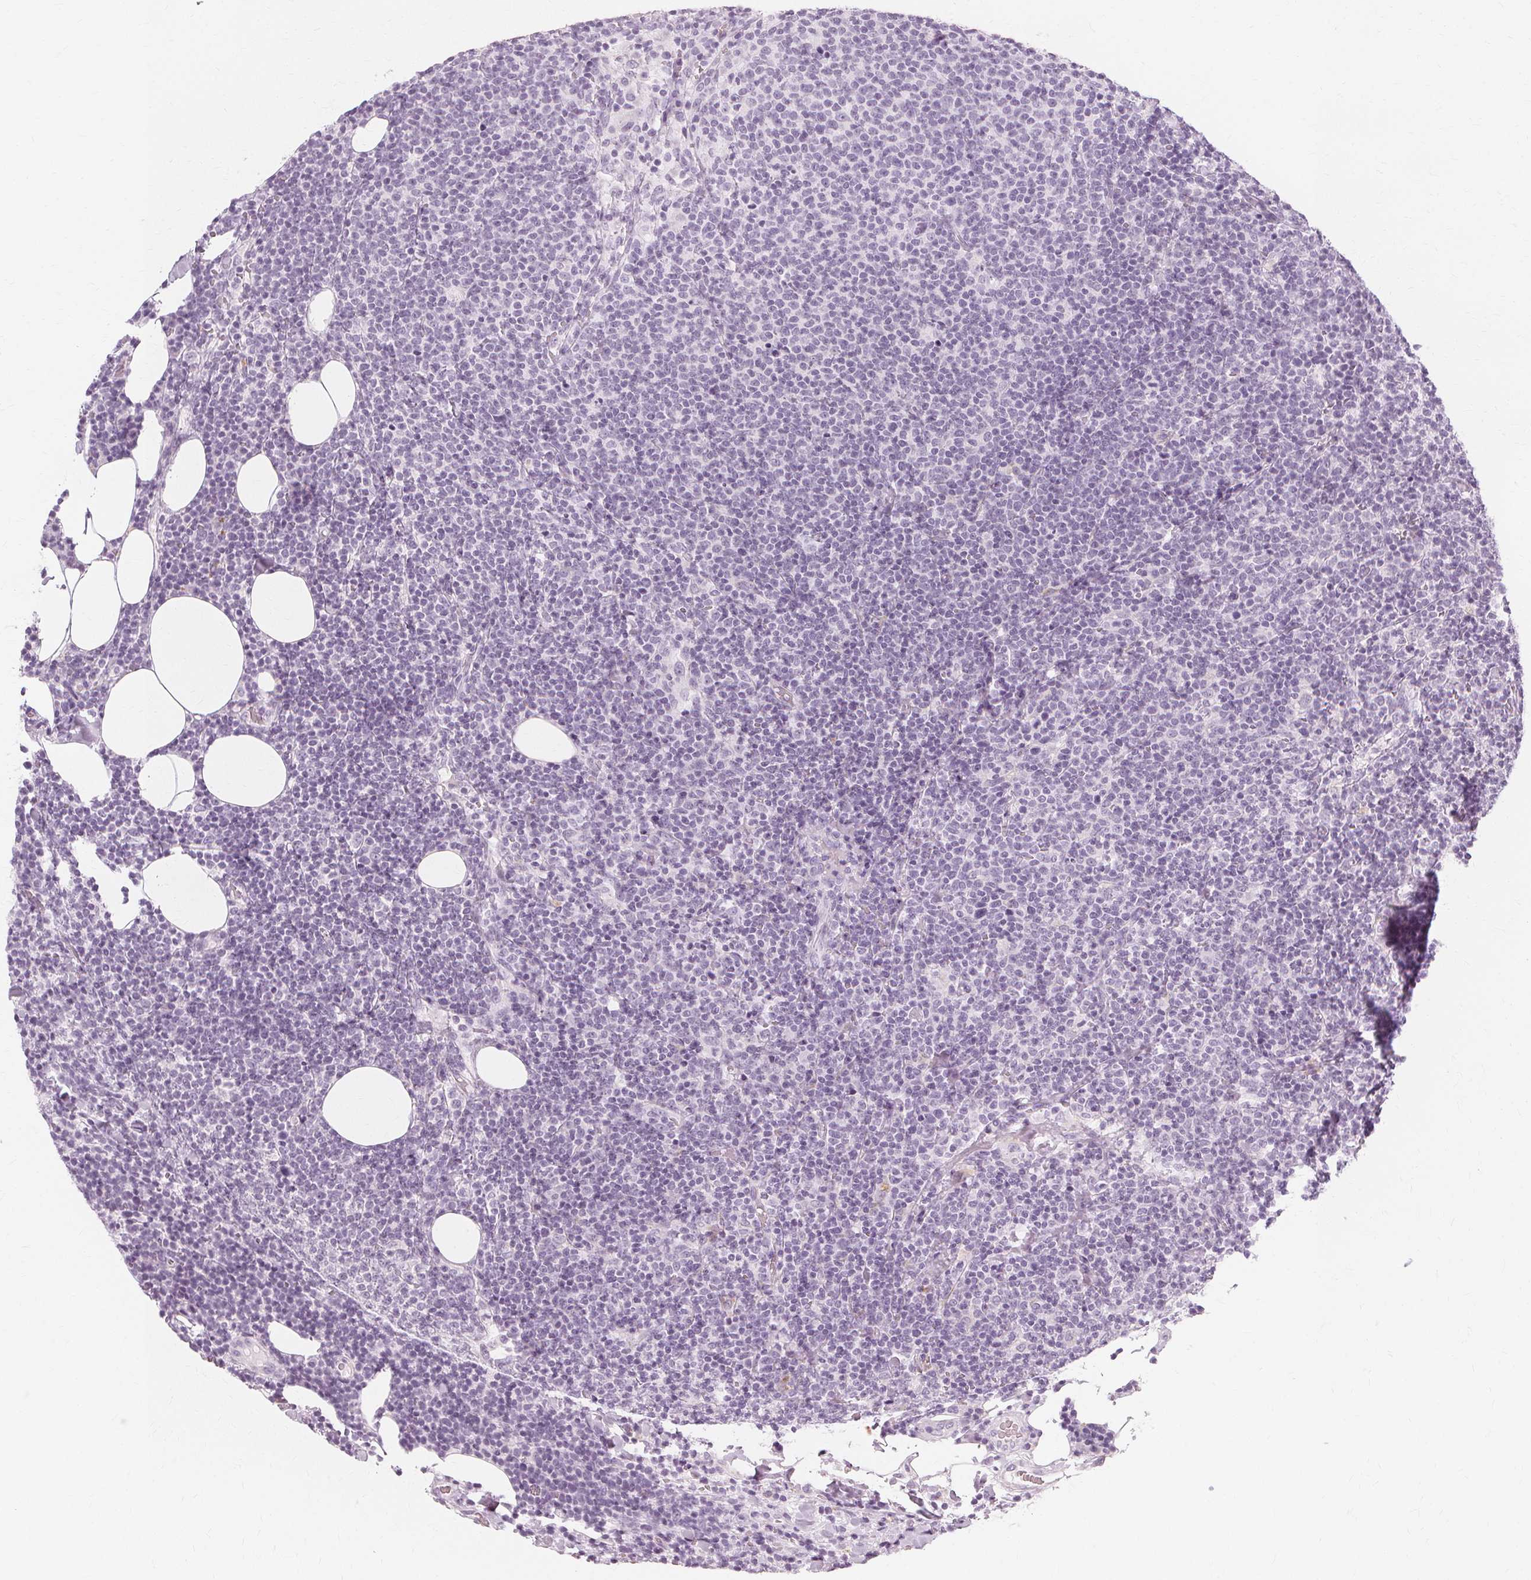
{"staining": {"intensity": "negative", "quantity": "none", "location": "none"}, "tissue": "lymphoma", "cell_type": "Tumor cells", "image_type": "cancer", "snomed": [{"axis": "morphology", "description": "Malignant lymphoma, non-Hodgkin's type, High grade"}, {"axis": "topography", "description": "Lymph node"}], "caption": "This is an immunohistochemistry (IHC) micrograph of human malignant lymphoma, non-Hodgkin's type (high-grade). There is no staining in tumor cells.", "gene": "TFF1", "patient": {"sex": "male", "age": 61}}